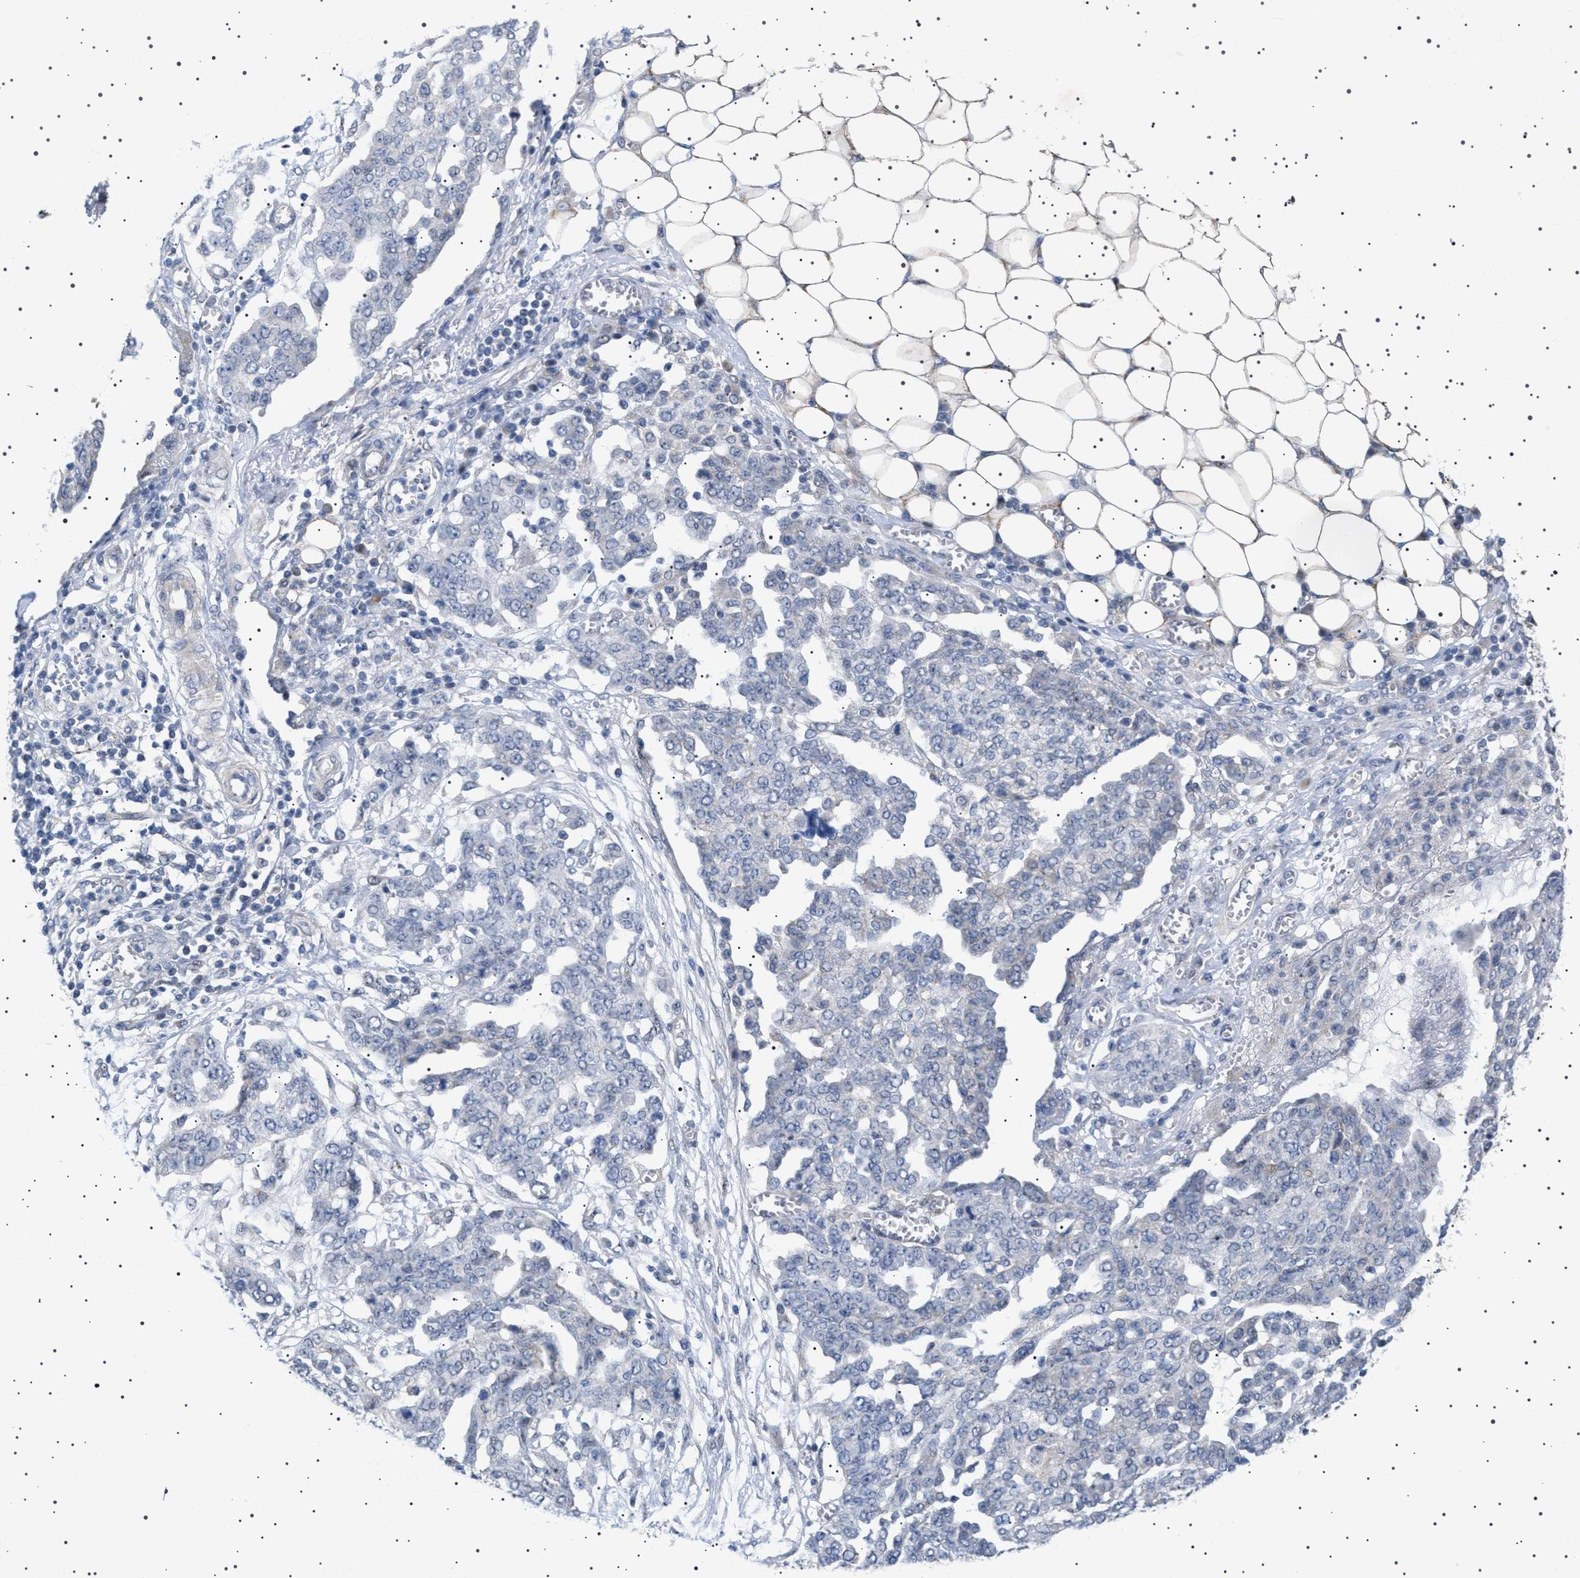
{"staining": {"intensity": "negative", "quantity": "none", "location": "none"}, "tissue": "ovarian cancer", "cell_type": "Tumor cells", "image_type": "cancer", "snomed": [{"axis": "morphology", "description": "Cystadenocarcinoma, serous, NOS"}, {"axis": "topography", "description": "Soft tissue"}, {"axis": "topography", "description": "Ovary"}], "caption": "The histopathology image exhibits no significant staining in tumor cells of serous cystadenocarcinoma (ovarian). The staining is performed using DAB (3,3'-diaminobenzidine) brown chromogen with nuclei counter-stained in using hematoxylin.", "gene": "HTR1A", "patient": {"sex": "female", "age": 57}}